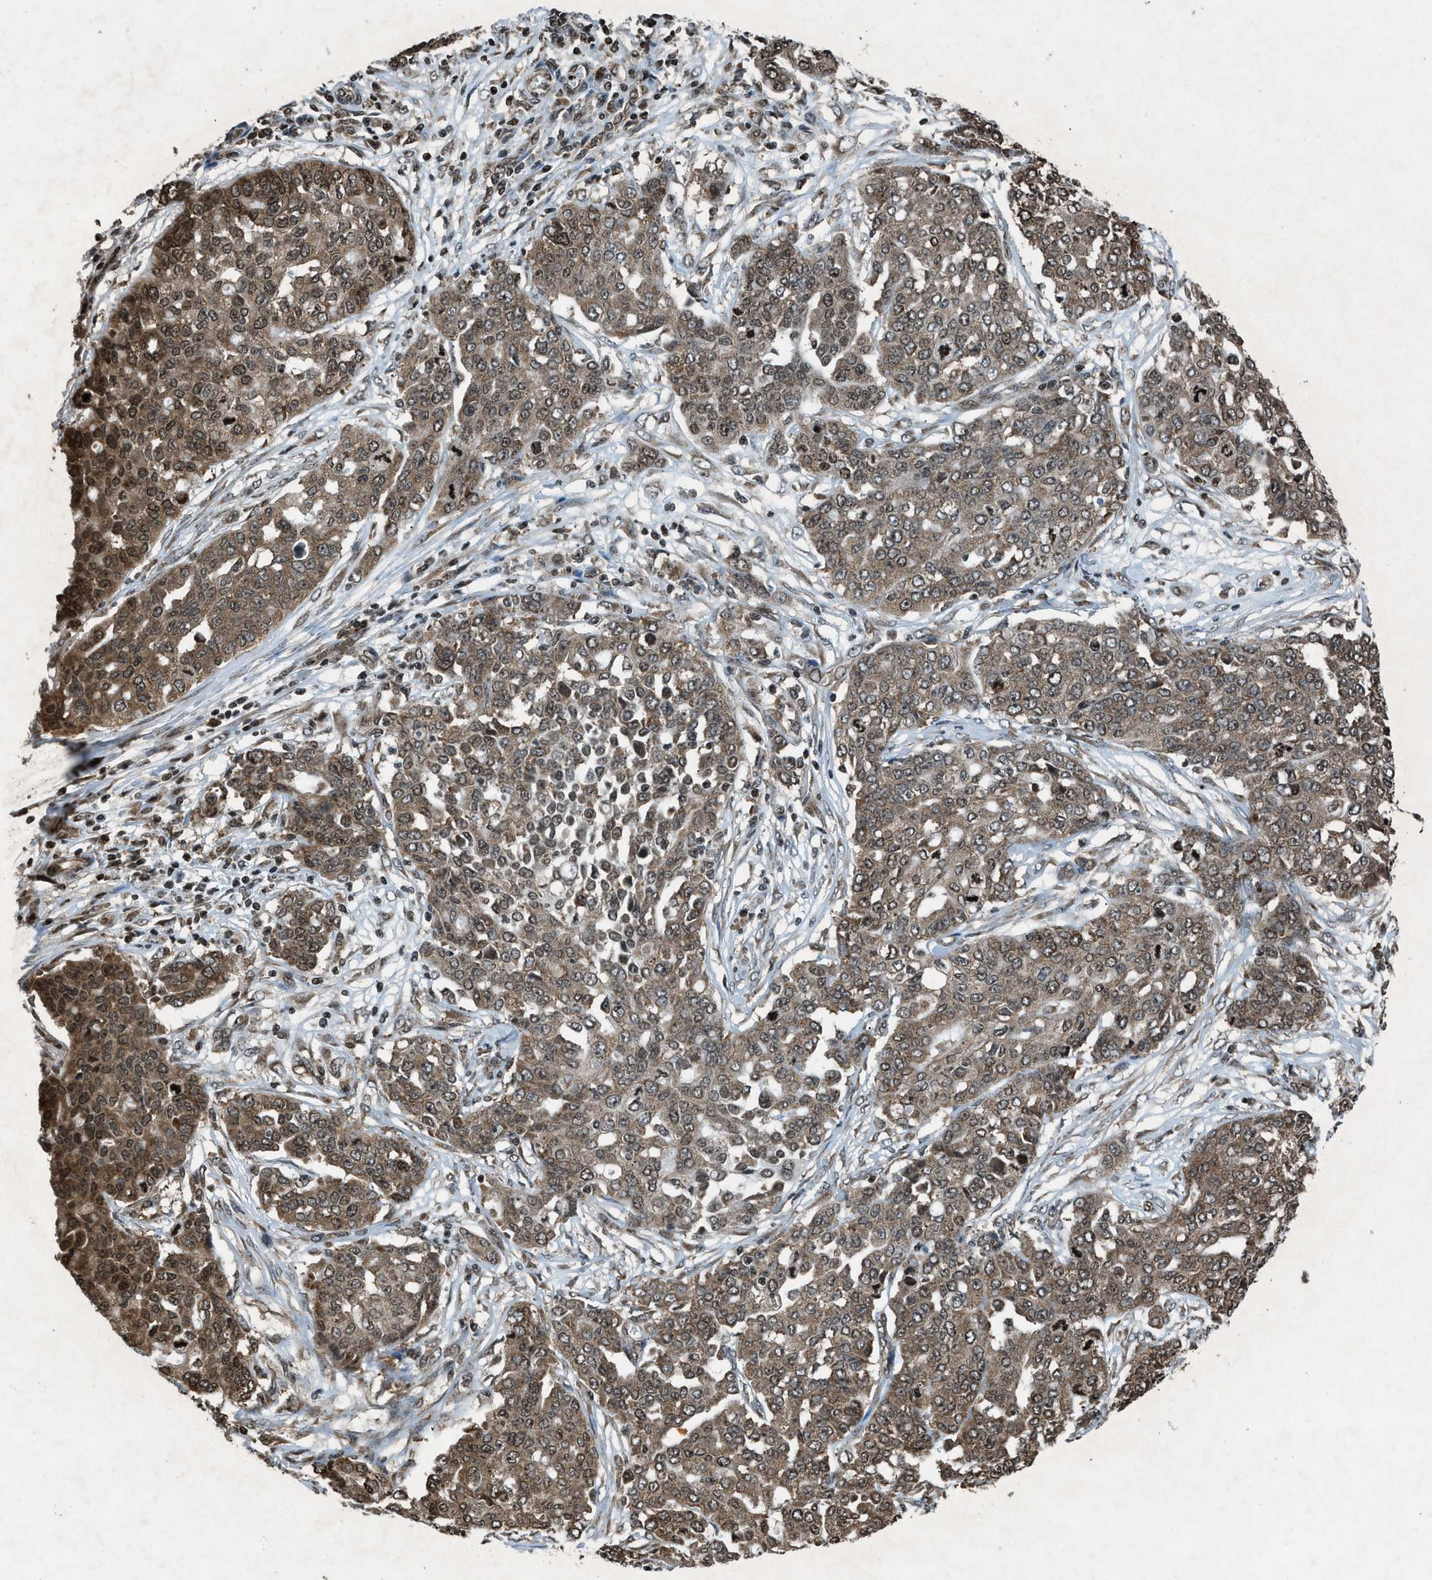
{"staining": {"intensity": "moderate", "quantity": ">75%", "location": "cytoplasmic/membranous,nuclear"}, "tissue": "ovarian cancer", "cell_type": "Tumor cells", "image_type": "cancer", "snomed": [{"axis": "morphology", "description": "Cystadenocarcinoma, serous, NOS"}, {"axis": "topography", "description": "Soft tissue"}, {"axis": "topography", "description": "Ovary"}], "caption": "Immunohistochemical staining of human serous cystadenocarcinoma (ovarian) reveals medium levels of moderate cytoplasmic/membranous and nuclear positivity in about >75% of tumor cells.", "gene": "NXF1", "patient": {"sex": "female", "age": 57}}